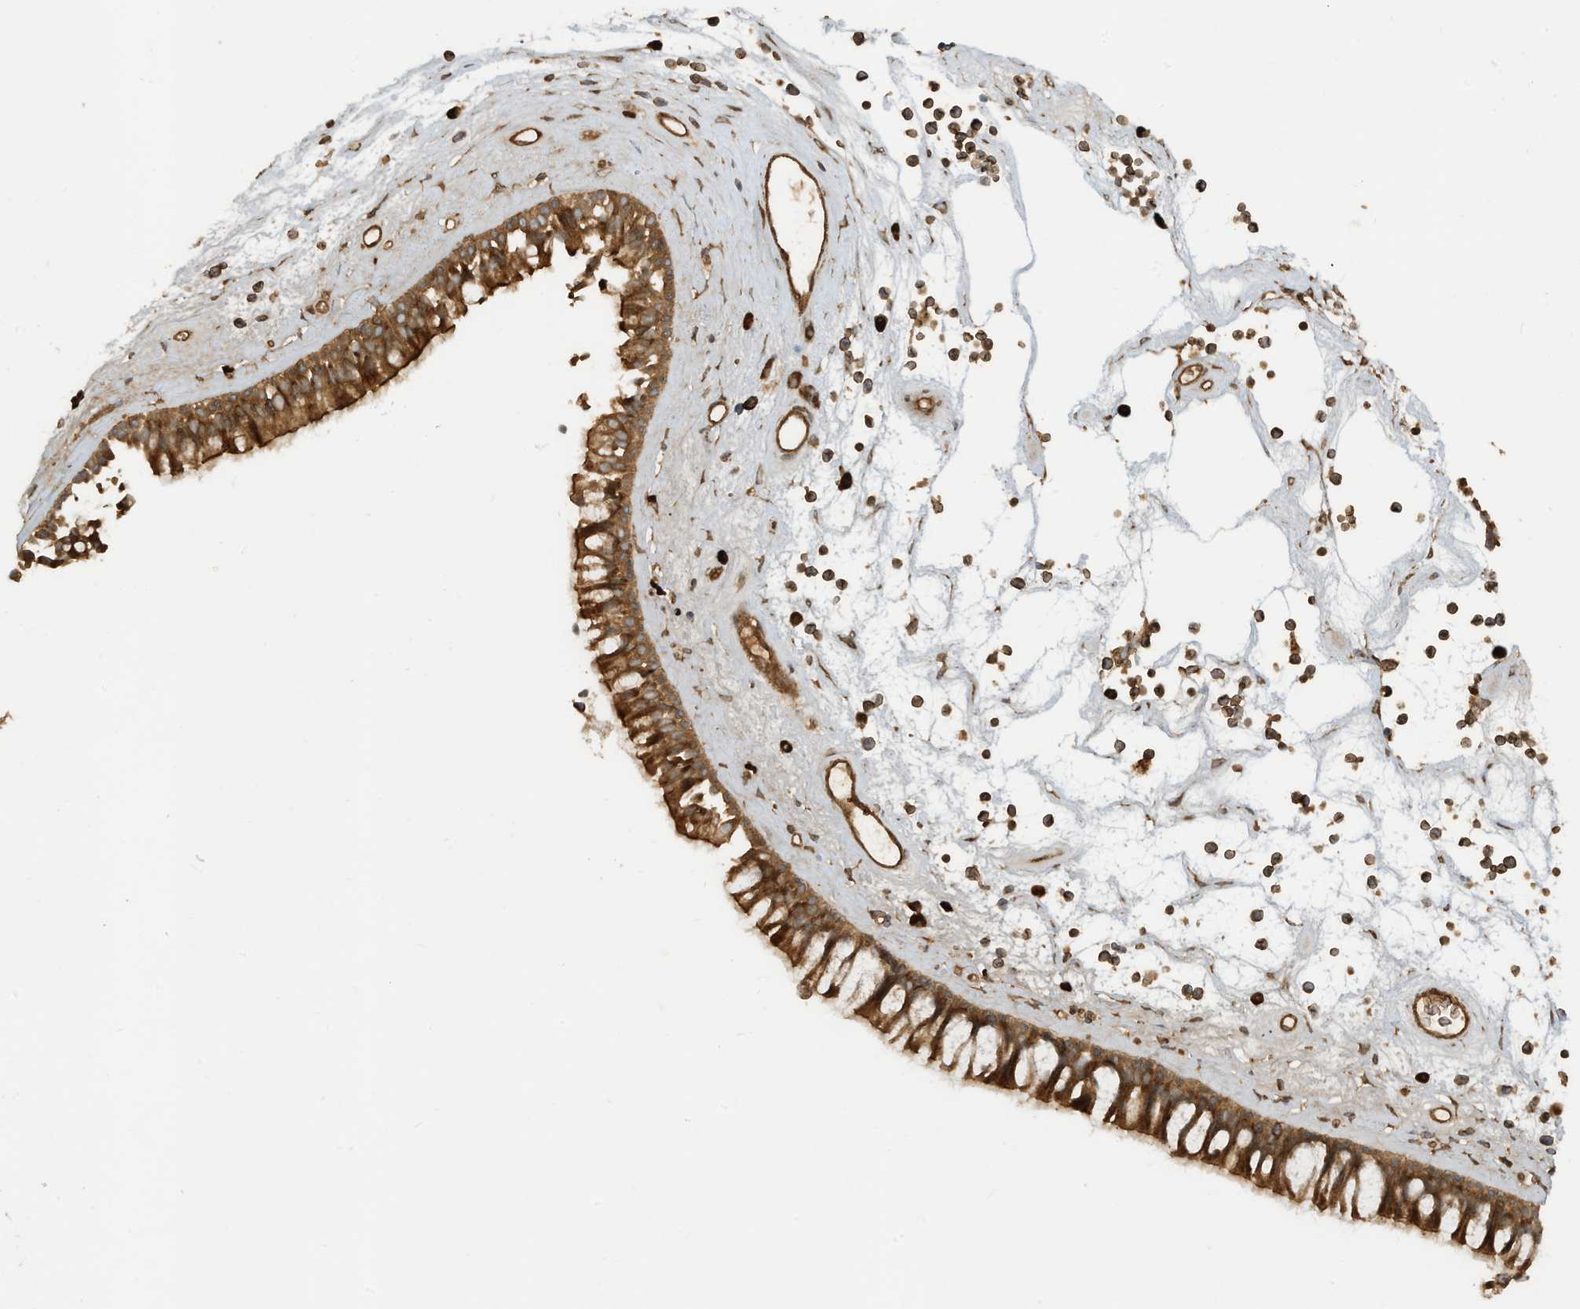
{"staining": {"intensity": "strong", "quantity": ">75%", "location": "cytoplasmic/membranous"}, "tissue": "nasopharynx", "cell_type": "Respiratory epithelial cells", "image_type": "normal", "snomed": [{"axis": "morphology", "description": "Normal tissue, NOS"}, {"axis": "topography", "description": "Nasopharynx"}], "caption": "Immunohistochemical staining of benign nasopharynx displays >75% levels of strong cytoplasmic/membranous protein positivity in about >75% of respiratory epithelial cells. (Stains: DAB (3,3'-diaminobenzidine) in brown, nuclei in blue, Microscopy: brightfield microscopy at high magnification).", "gene": "DDIT4", "patient": {"sex": "male", "age": 64}}